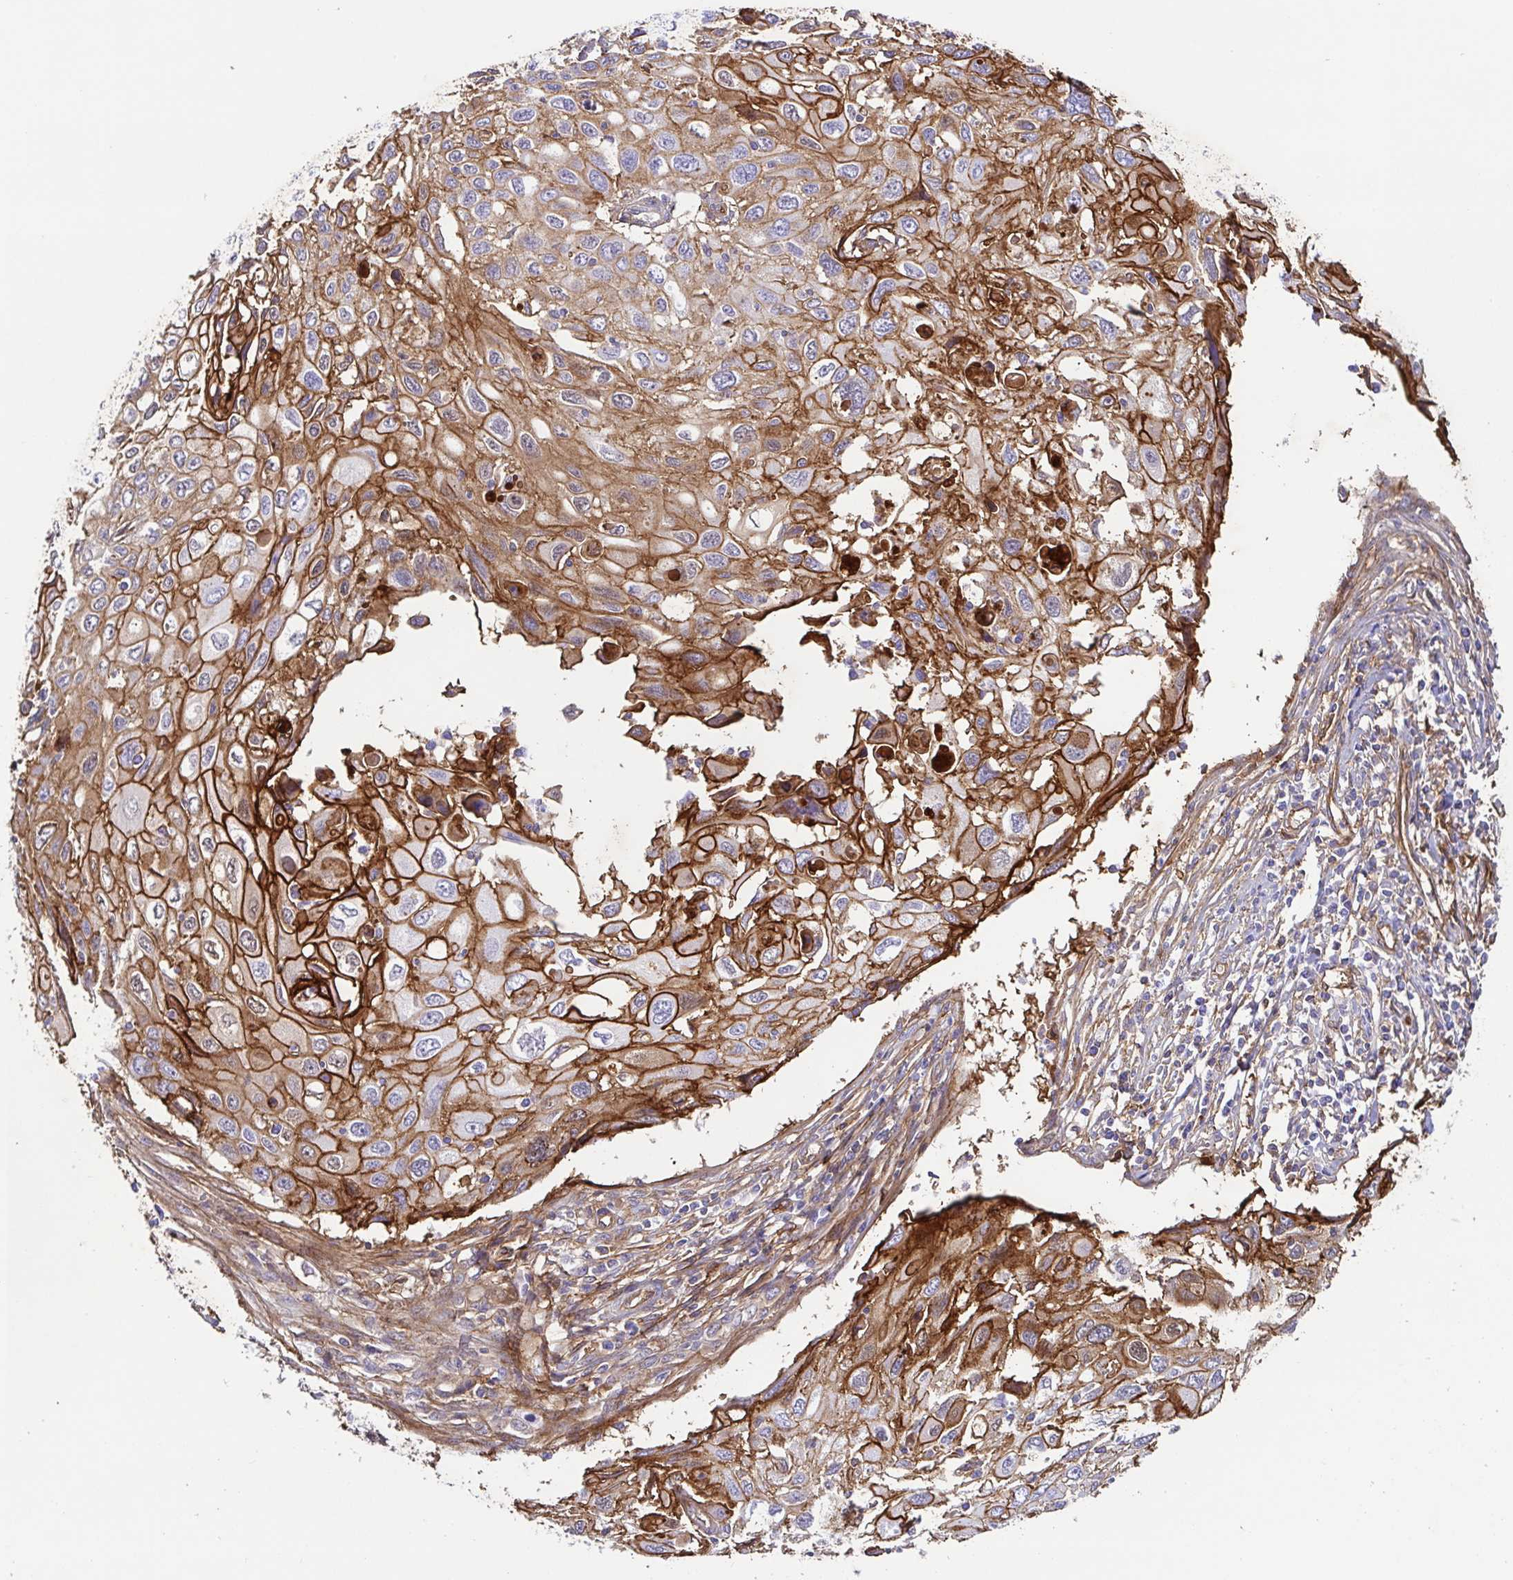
{"staining": {"intensity": "strong", "quantity": "25%-75%", "location": "cytoplasmic/membranous"}, "tissue": "cervical cancer", "cell_type": "Tumor cells", "image_type": "cancer", "snomed": [{"axis": "morphology", "description": "Squamous cell carcinoma, NOS"}, {"axis": "topography", "description": "Cervix"}], "caption": "About 25%-75% of tumor cells in cervical cancer (squamous cell carcinoma) reveal strong cytoplasmic/membranous protein positivity as visualized by brown immunohistochemical staining.", "gene": "ANXA2", "patient": {"sex": "female", "age": 70}}